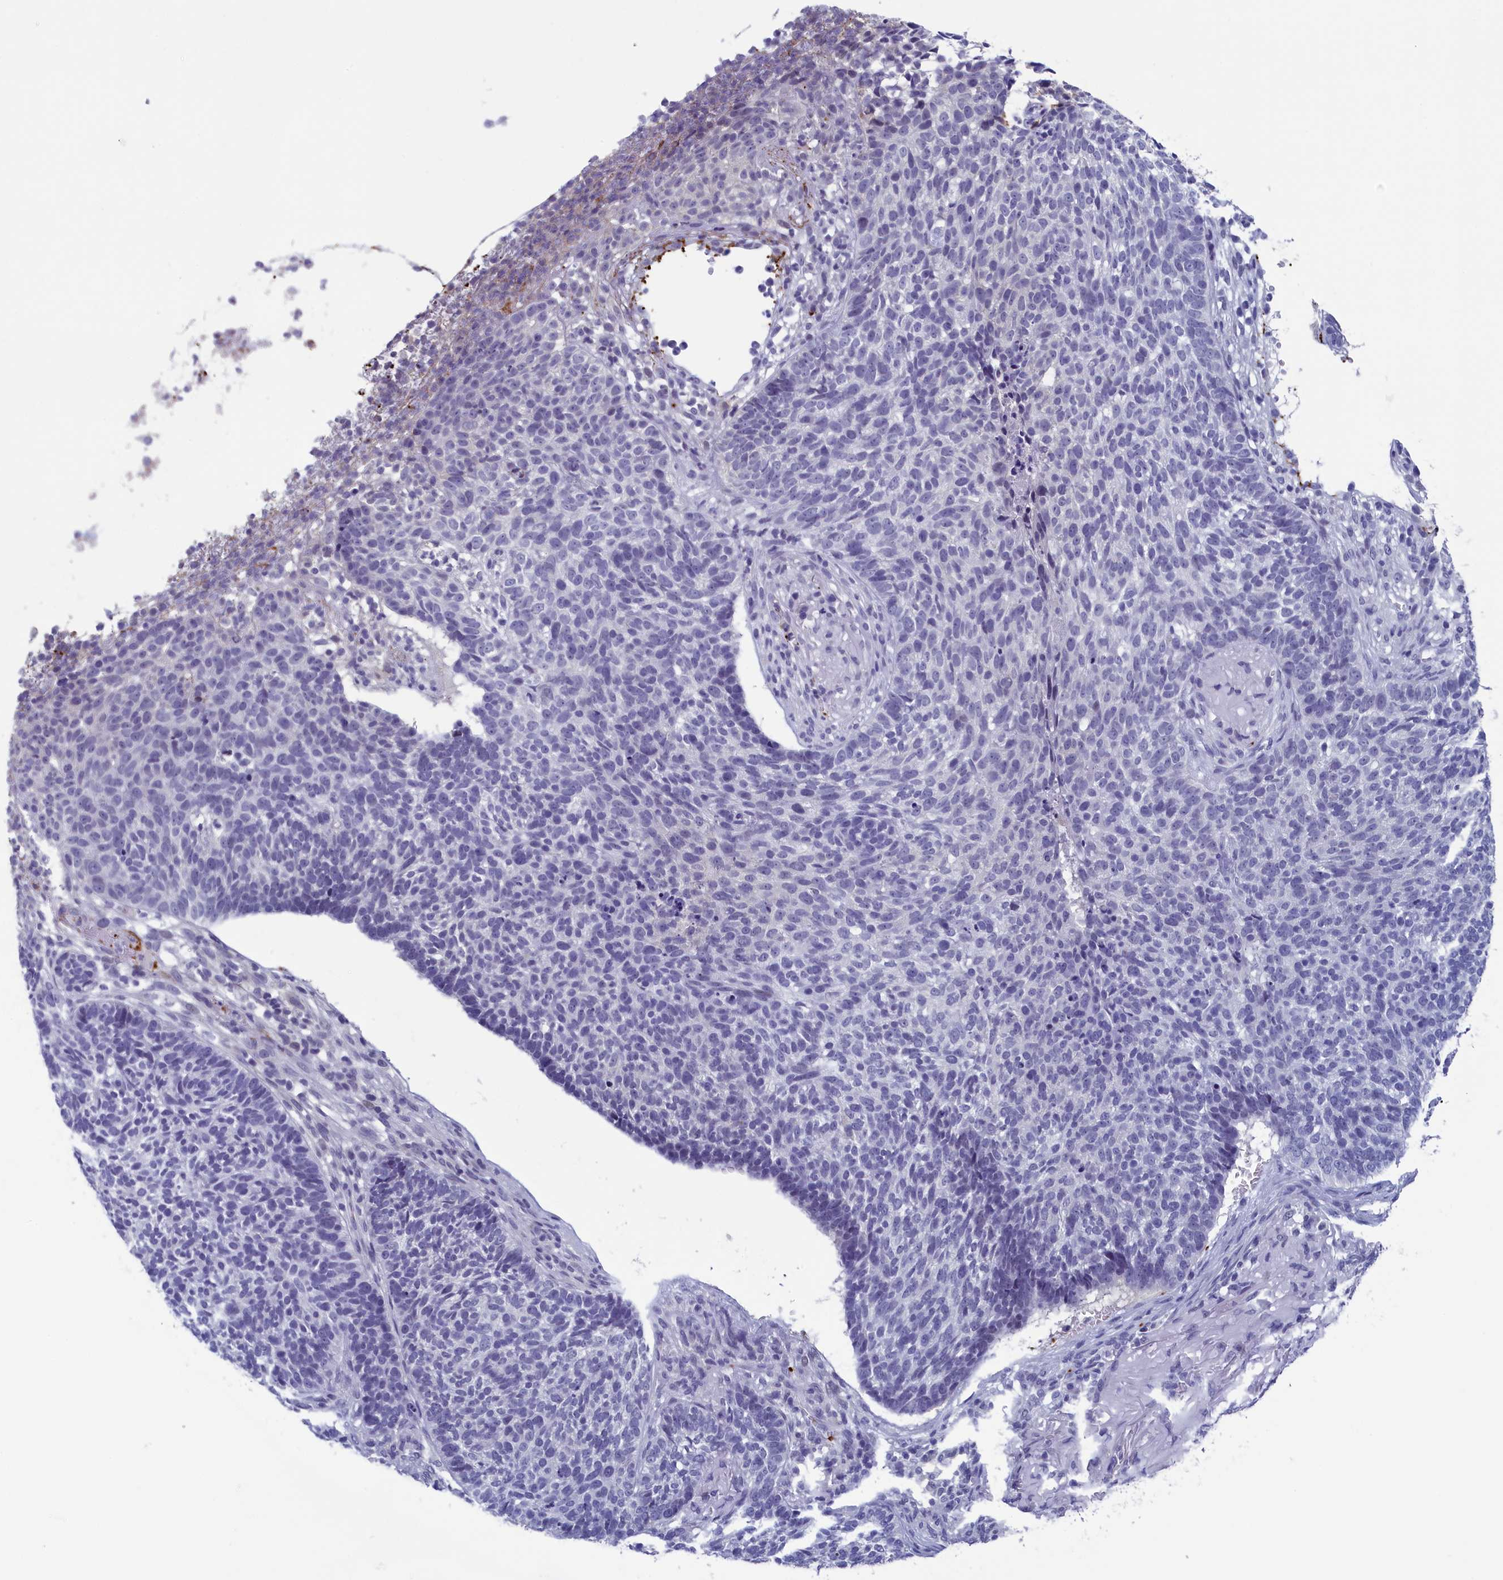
{"staining": {"intensity": "negative", "quantity": "none", "location": "none"}, "tissue": "skin cancer", "cell_type": "Tumor cells", "image_type": "cancer", "snomed": [{"axis": "morphology", "description": "Basal cell carcinoma"}, {"axis": "topography", "description": "Skin"}], "caption": "Immunohistochemistry histopathology image of skin cancer stained for a protein (brown), which demonstrates no staining in tumor cells.", "gene": "AIFM2", "patient": {"sex": "male", "age": 85}}